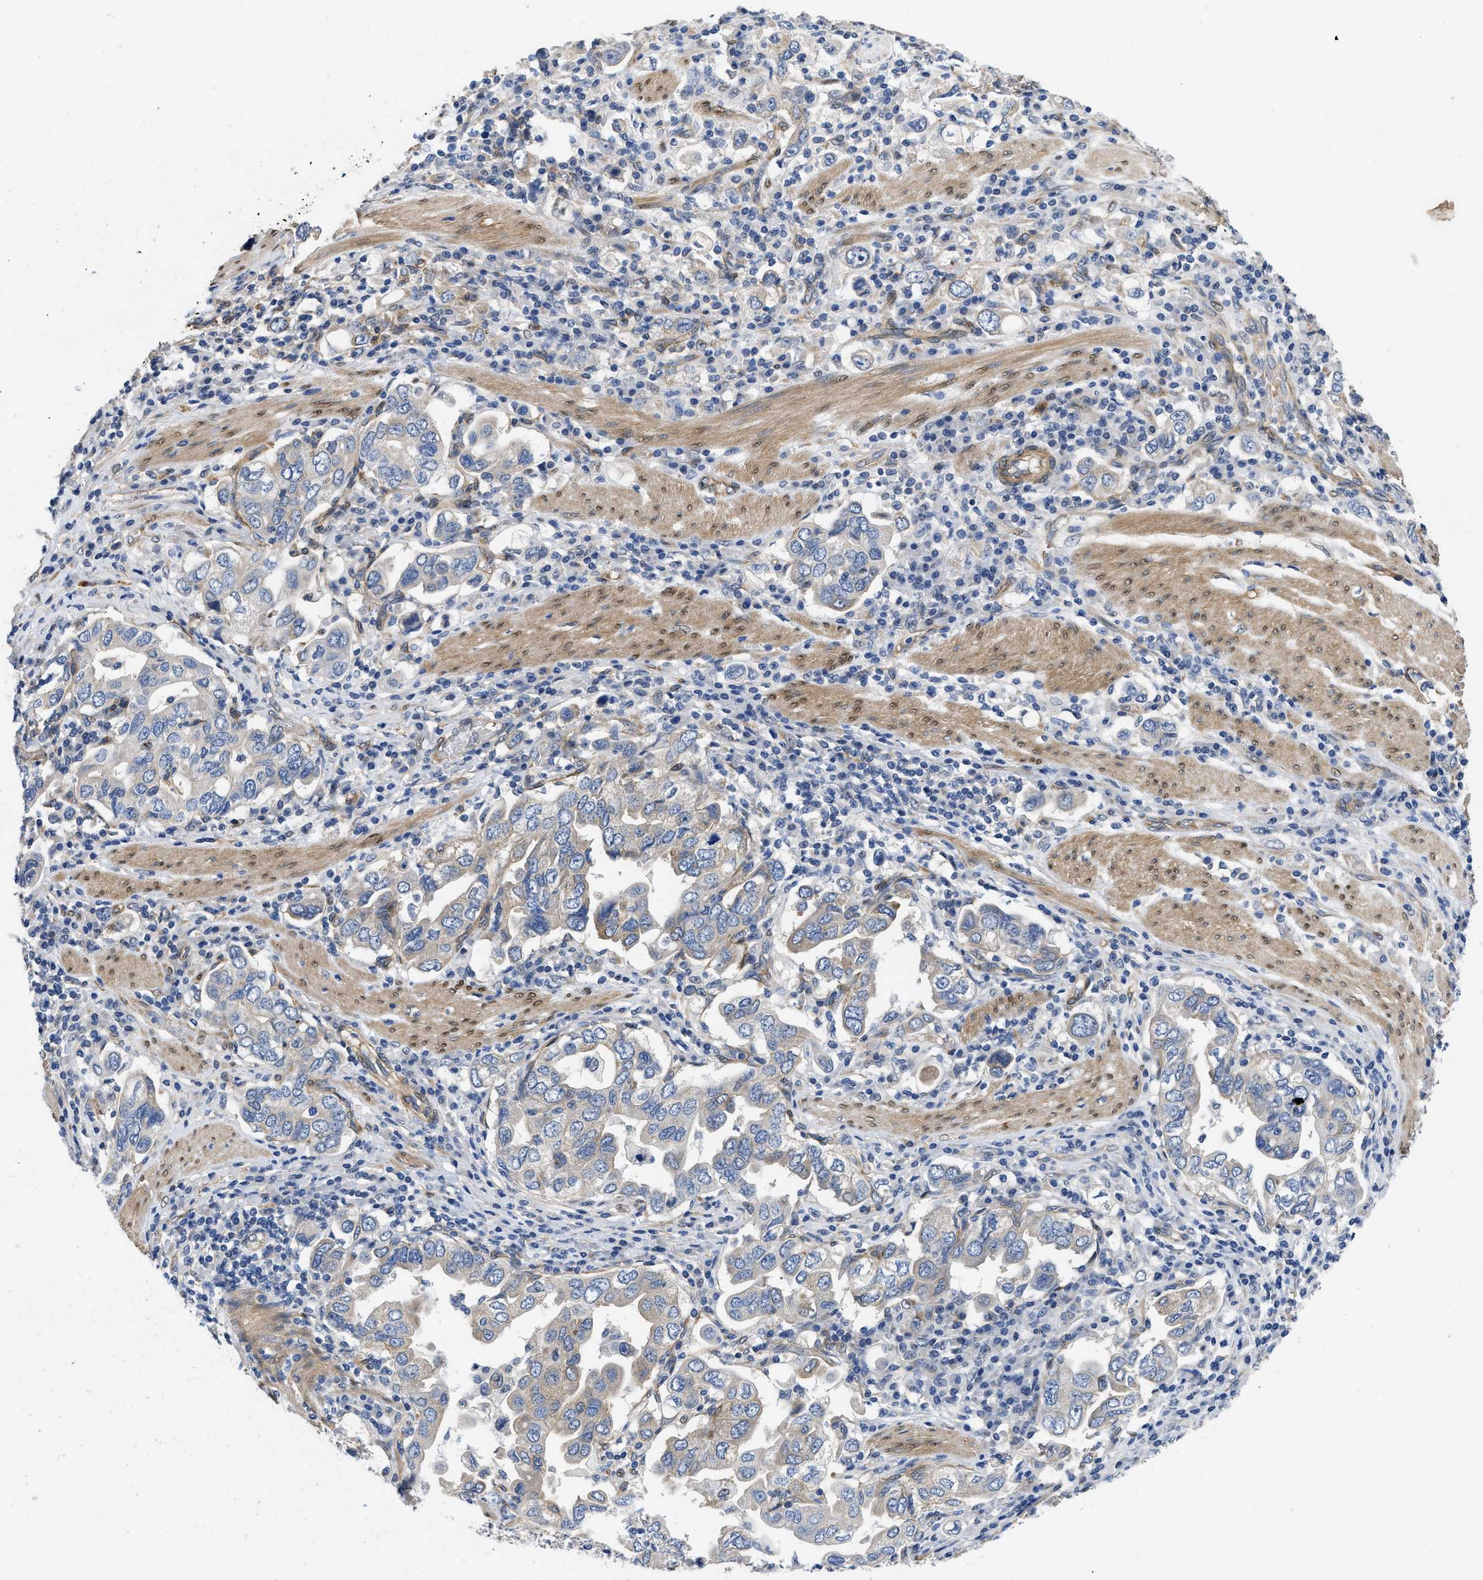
{"staining": {"intensity": "weak", "quantity": "<25%", "location": "cytoplasmic/membranous"}, "tissue": "stomach cancer", "cell_type": "Tumor cells", "image_type": "cancer", "snomed": [{"axis": "morphology", "description": "Adenocarcinoma, NOS"}, {"axis": "topography", "description": "Stomach, upper"}], "caption": "A high-resolution photomicrograph shows immunohistochemistry (IHC) staining of stomach adenocarcinoma, which exhibits no significant positivity in tumor cells.", "gene": "RAPH1", "patient": {"sex": "male", "age": 62}}